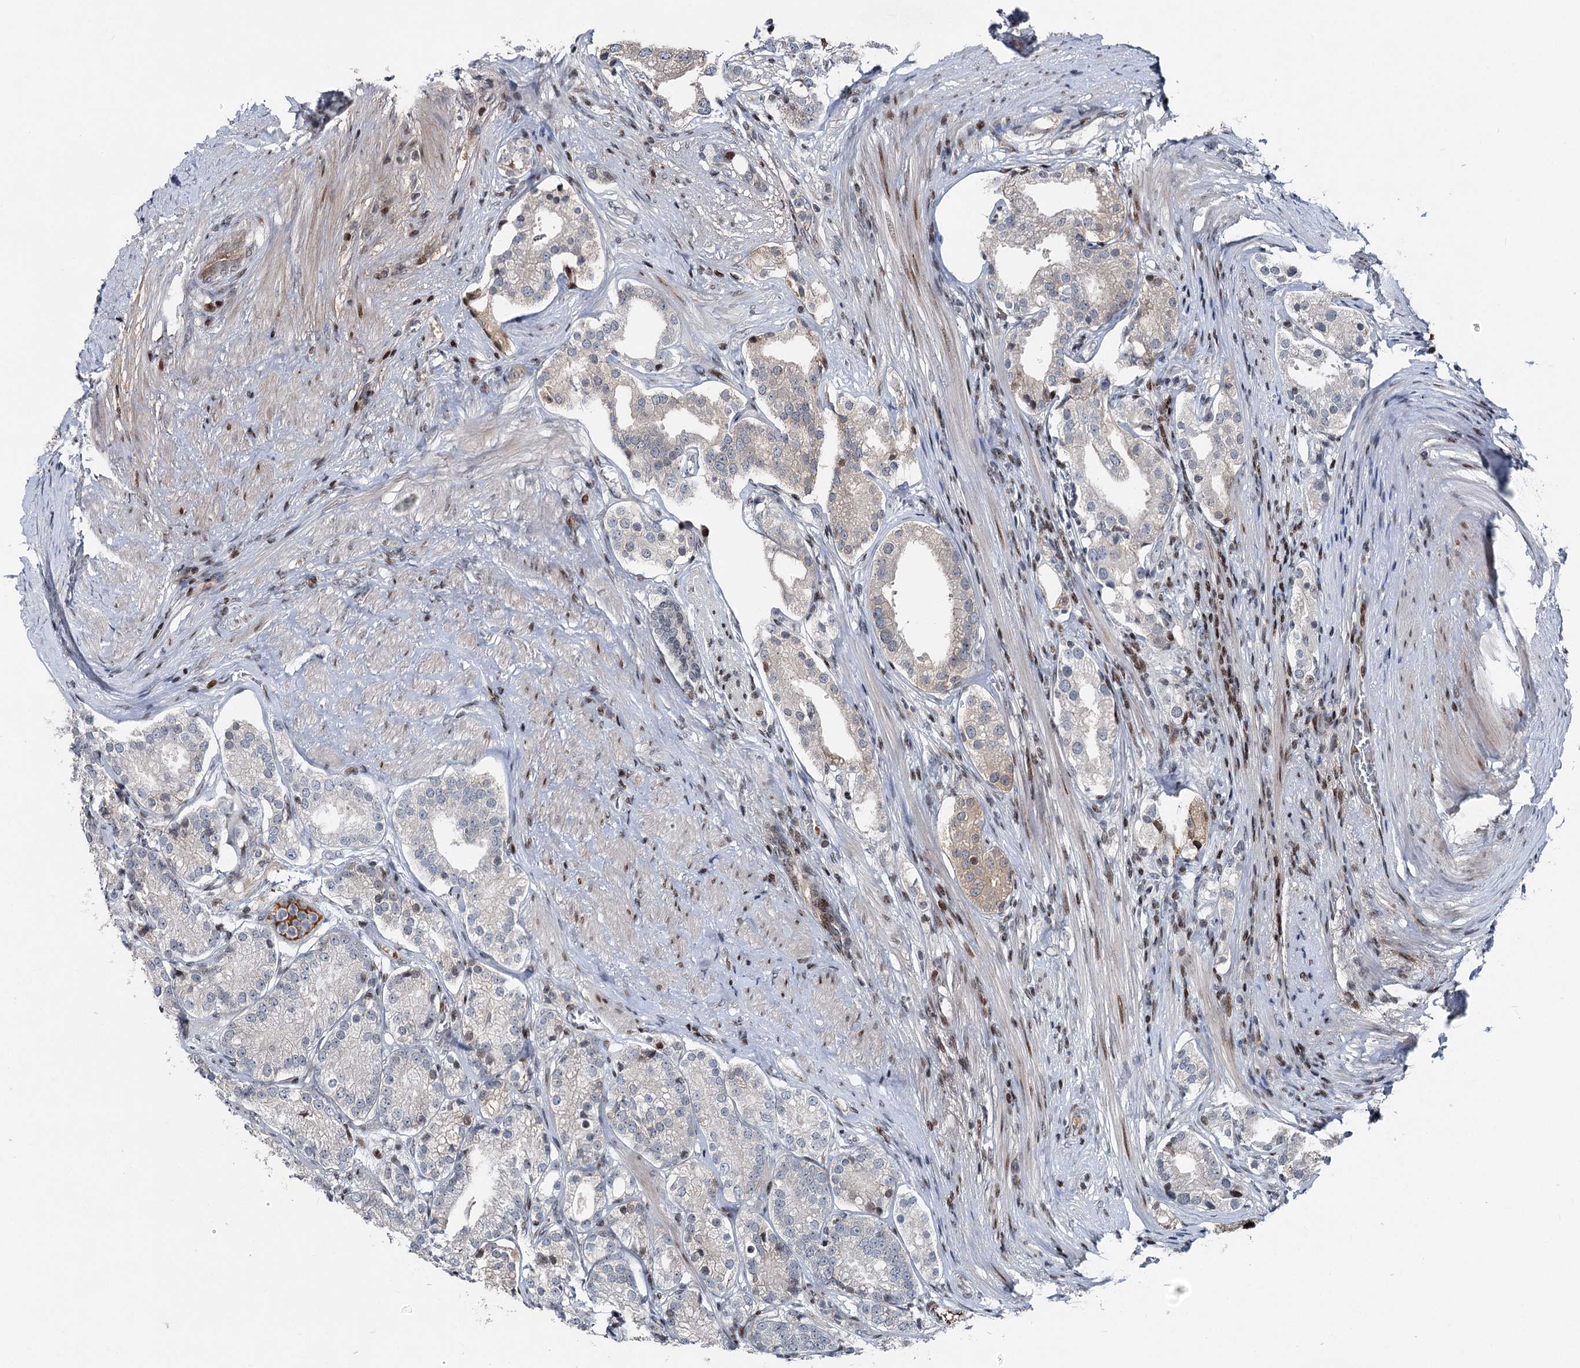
{"staining": {"intensity": "negative", "quantity": "none", "location": "none"}, "tissue": "prostate cancer", "cell_type": "Tumor cells", "image_type": "cancer", "snomed": [{"axis": "morphology", "description": "Adenocarcinoma, High grade"}, {"axis": "topography", "description": "Prostate"}], "caption": "Image shows no significant protein expression in tumor cells of prostate cancer. (DAB immunohistochemistry (IHC) with hematoxylin counter stain).", "gene": "ITFG2", "patient": {"sex": "male", "age": 69}}